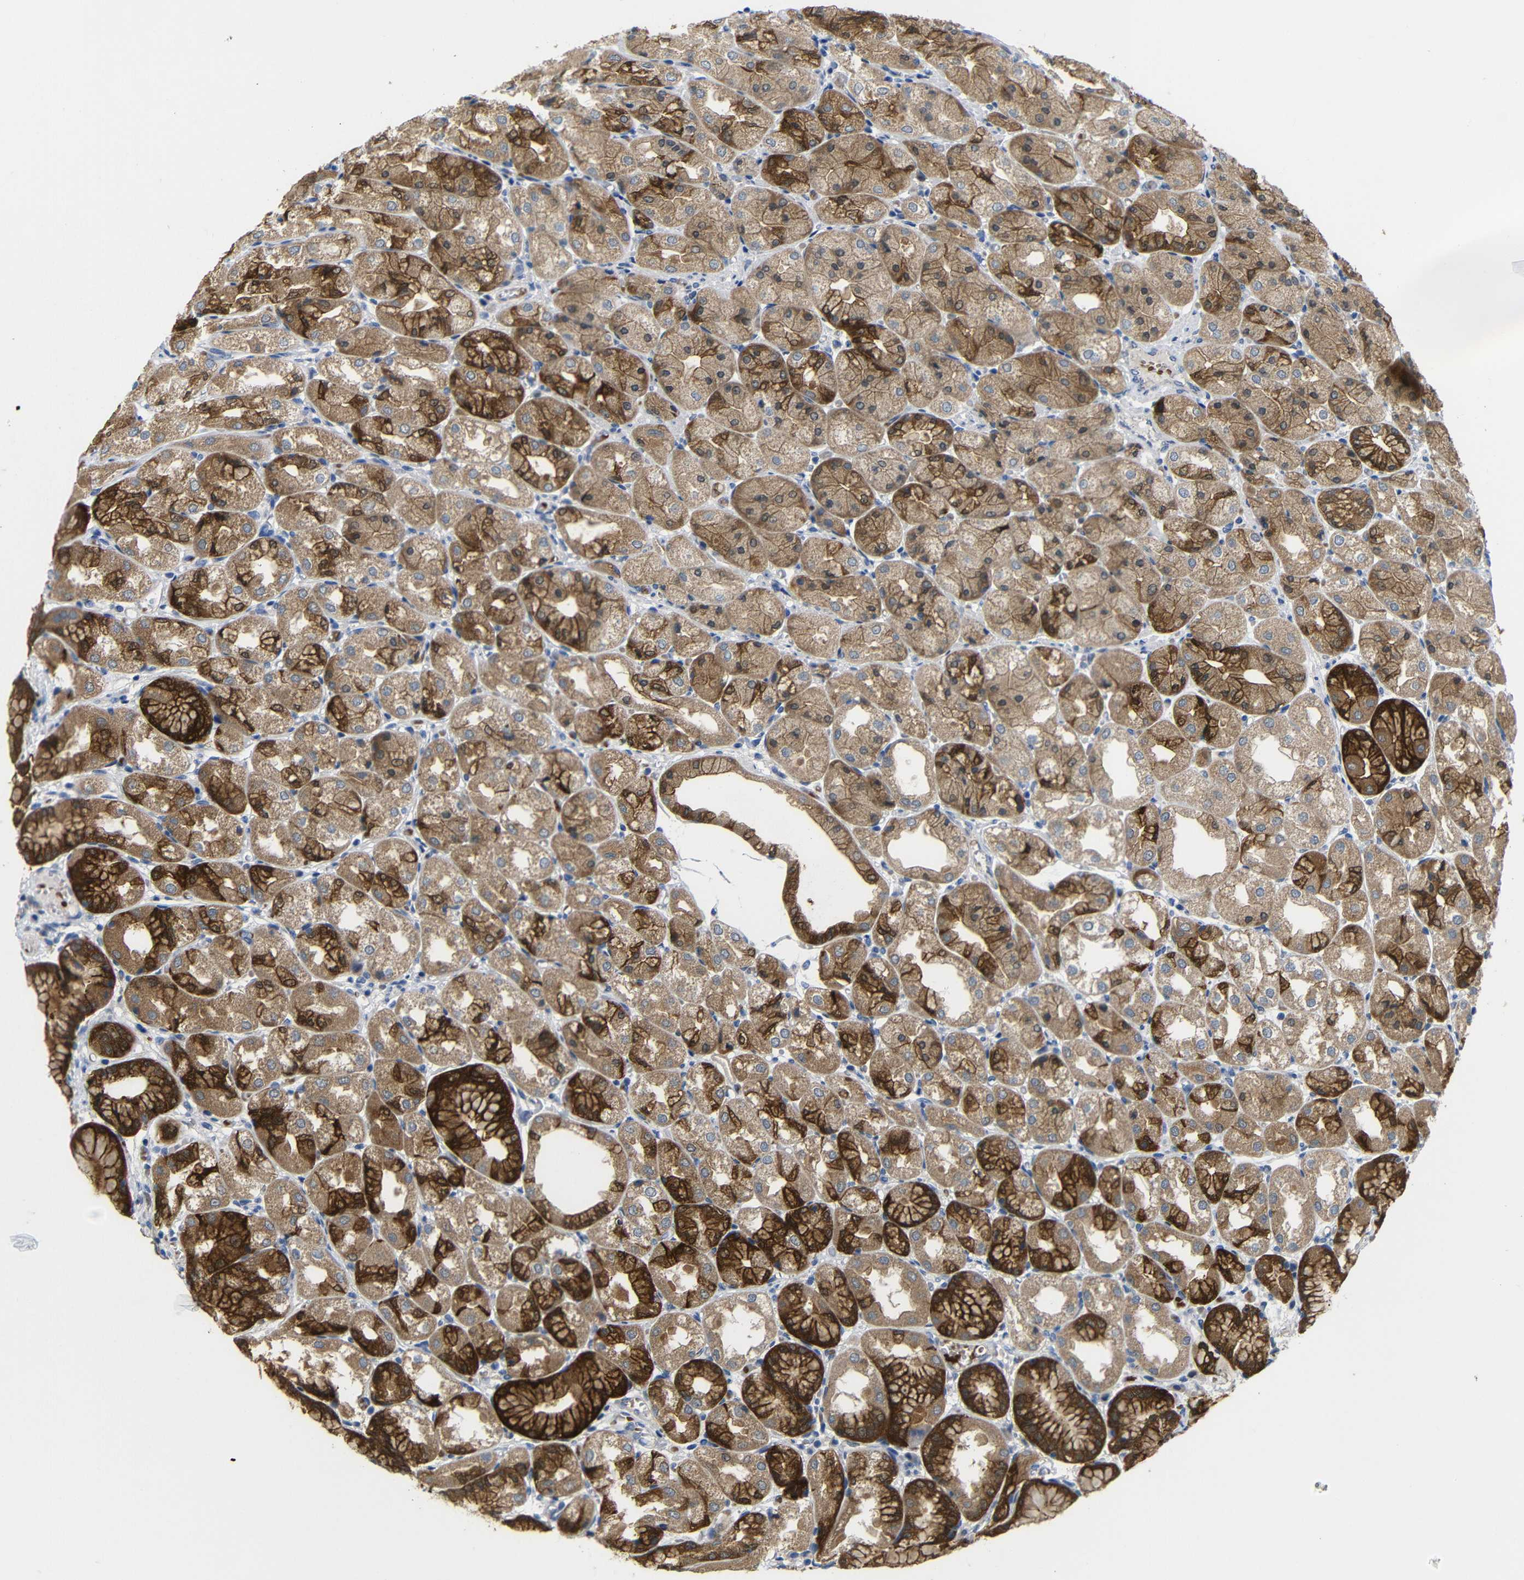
{"staining": {"intensity": "strong", "quantity": ">75%", "location": "cytoplasmic/membranous"}, "tissue": "stomach", "cell_type": "Glandular cells", "image_type": "normal", "snomed": [{"axis": "morphology", "description": "Normal tissue, NOS"}, {"axis": "topography", "description": "Stomach, upper"}], "caption": "Stomach stained for a protein exhibits strong cytoplasmic/membranous positivity in glandular cells.", "gene": "TBC1D32", "patient": {"sex": "male", "age": 72}}